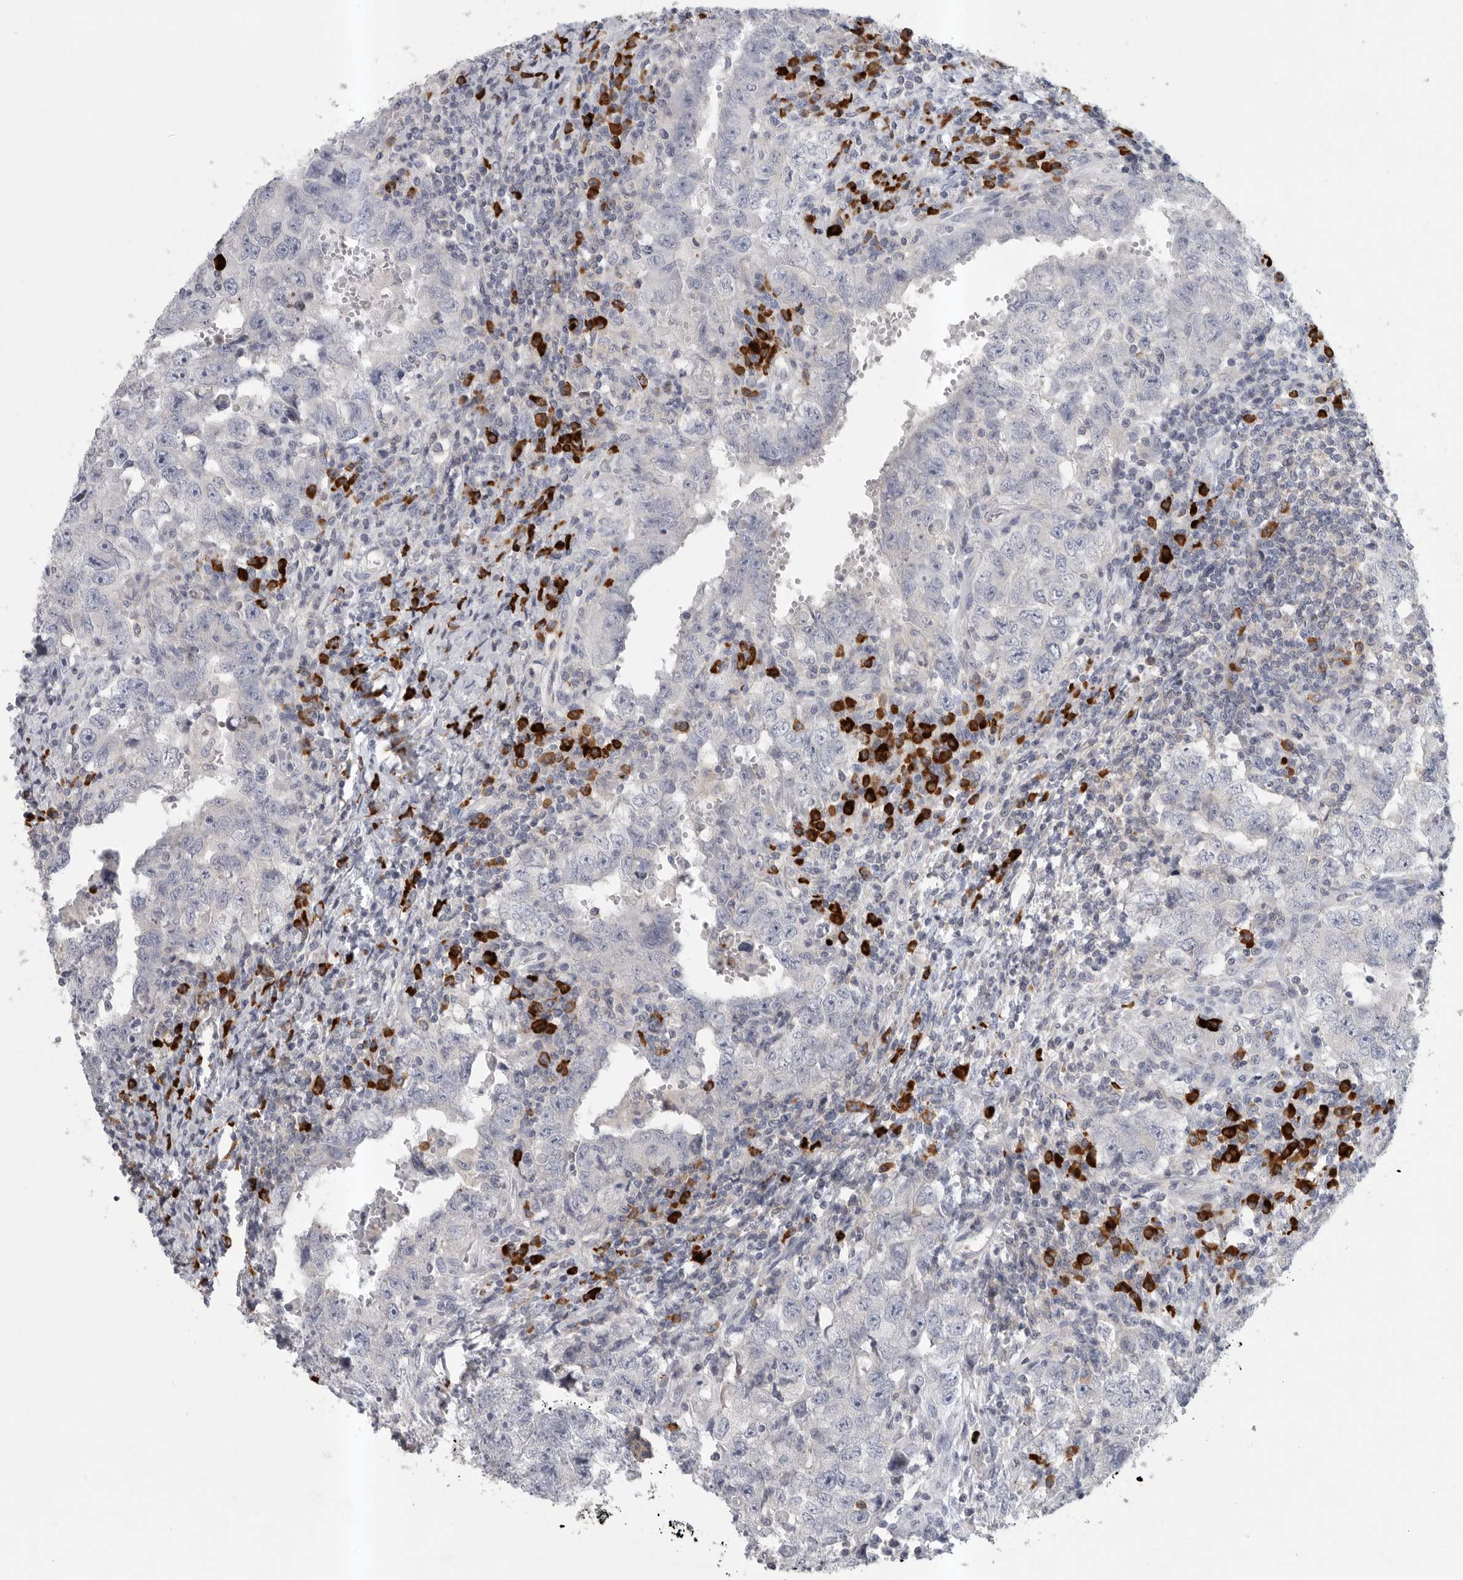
{"staining": {"intensity": "negative", "quantity": "none", "location": "none"}, "tissue": "testis cancer", "cell_type": "Tumor cells", "image_type": "cancer", "snomed": [{"axis": "morphology", "description": "Carcinoma, Embryonal, NOS"}, {"axis": "topography", "description": "Testis"}], "caption": "DAB (3,3'-diaminobenzidine) immunohistochemical staining of human testis embryonal carcinoma demonstrates no significant staining in tumor cells.", "gene": "TMEM69", "patient": {"sex": "male", "age": 26}}